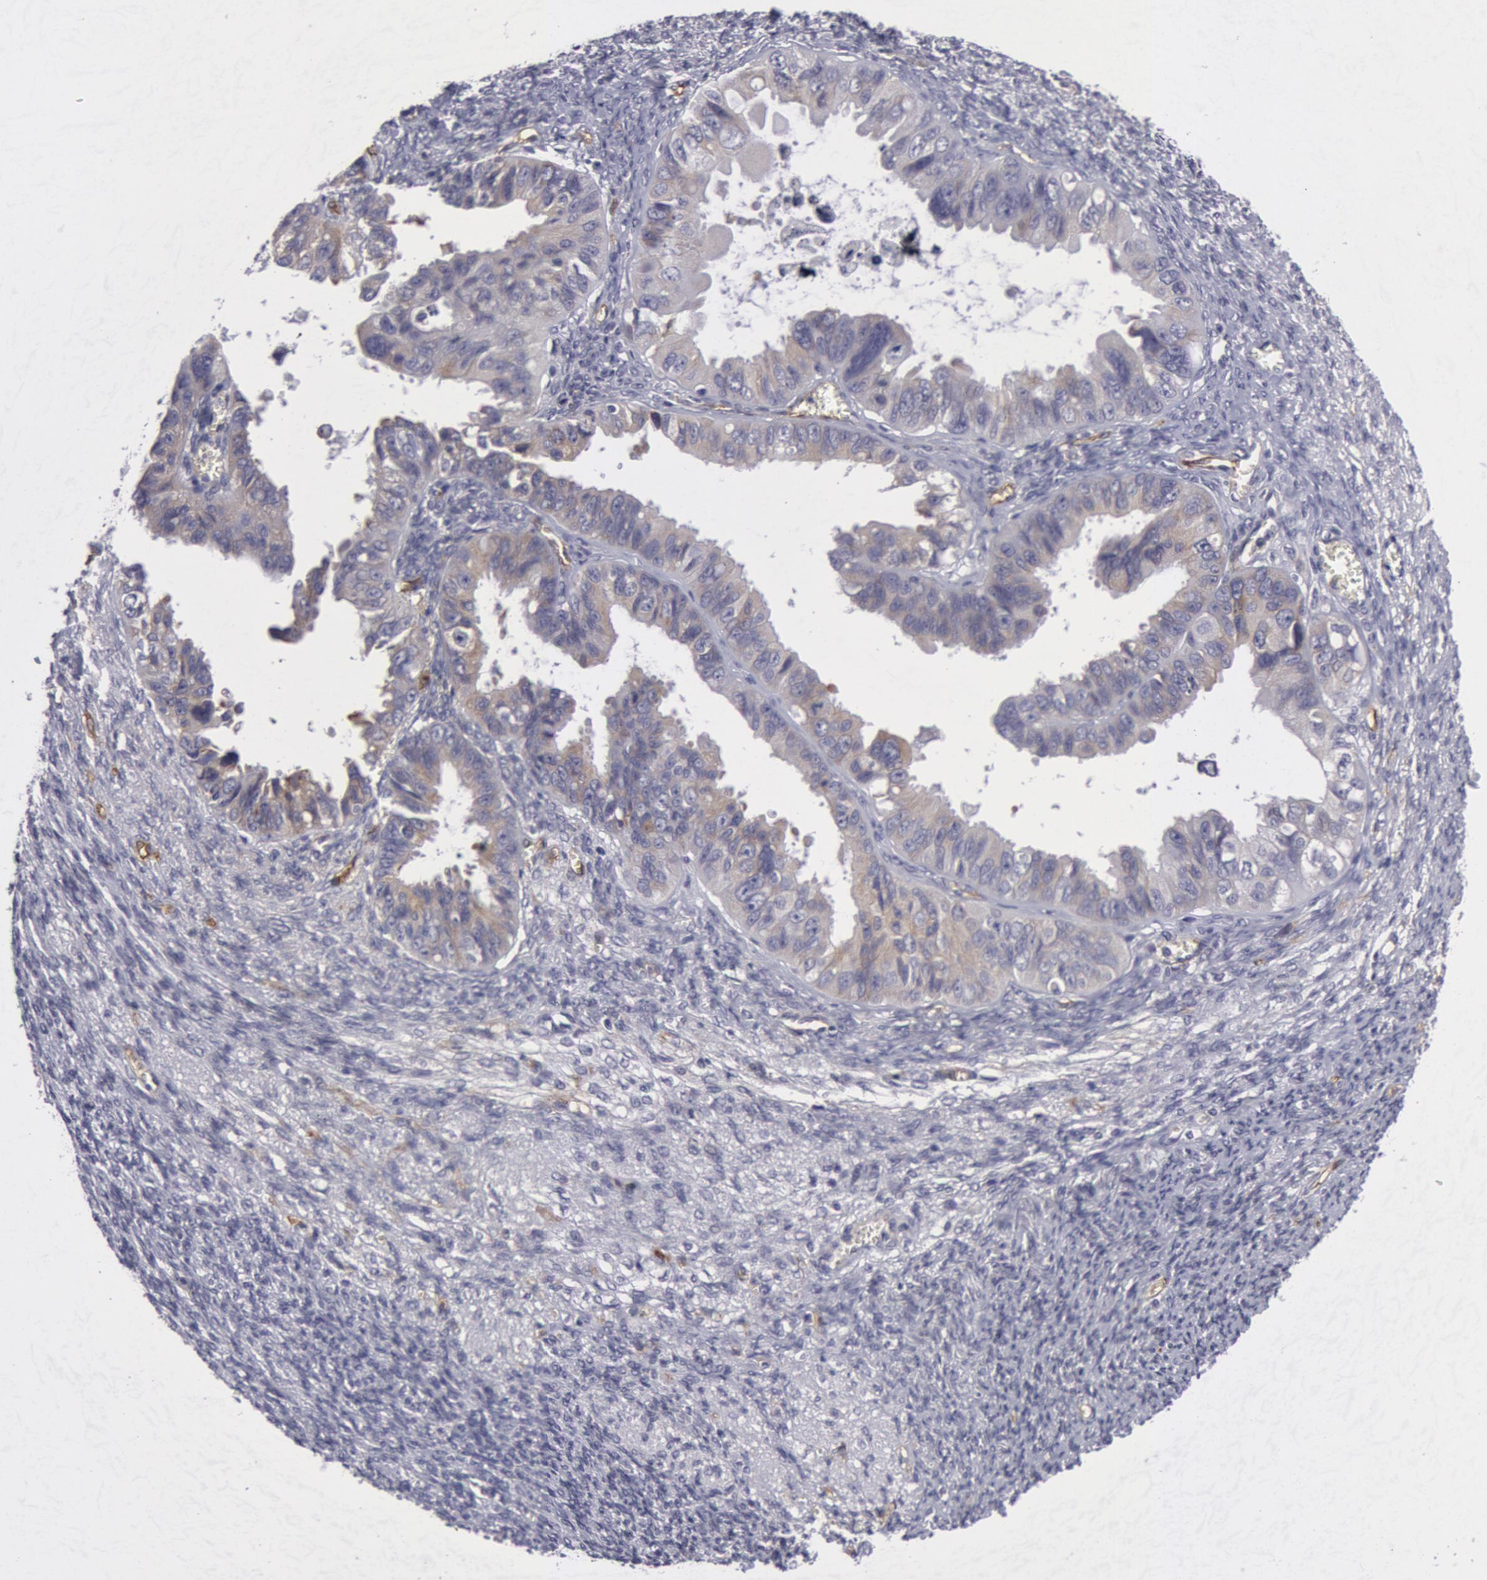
{"staining": {"intensity": "weak", "quantity": "25%-75%", "location": "cytoplasmic/membranous"}, "tissue": "ovarian cancer", "cell_type": "Tumor cells", "image_type": "cancer", "snomed": [{"axis": "morphology", "description": "Carcinoma, endometroid"}, {"axis": "topography", "description": "Ovary"}], "caption": "Protein staining of ovarian cancer (endometroid carcinoma) tissue reveals weak cytoplasmic/membranous staining in about 25%-75% of tumor cells.", "gene": "IL23A", "patient": {"sex": "female", "age": 85}}